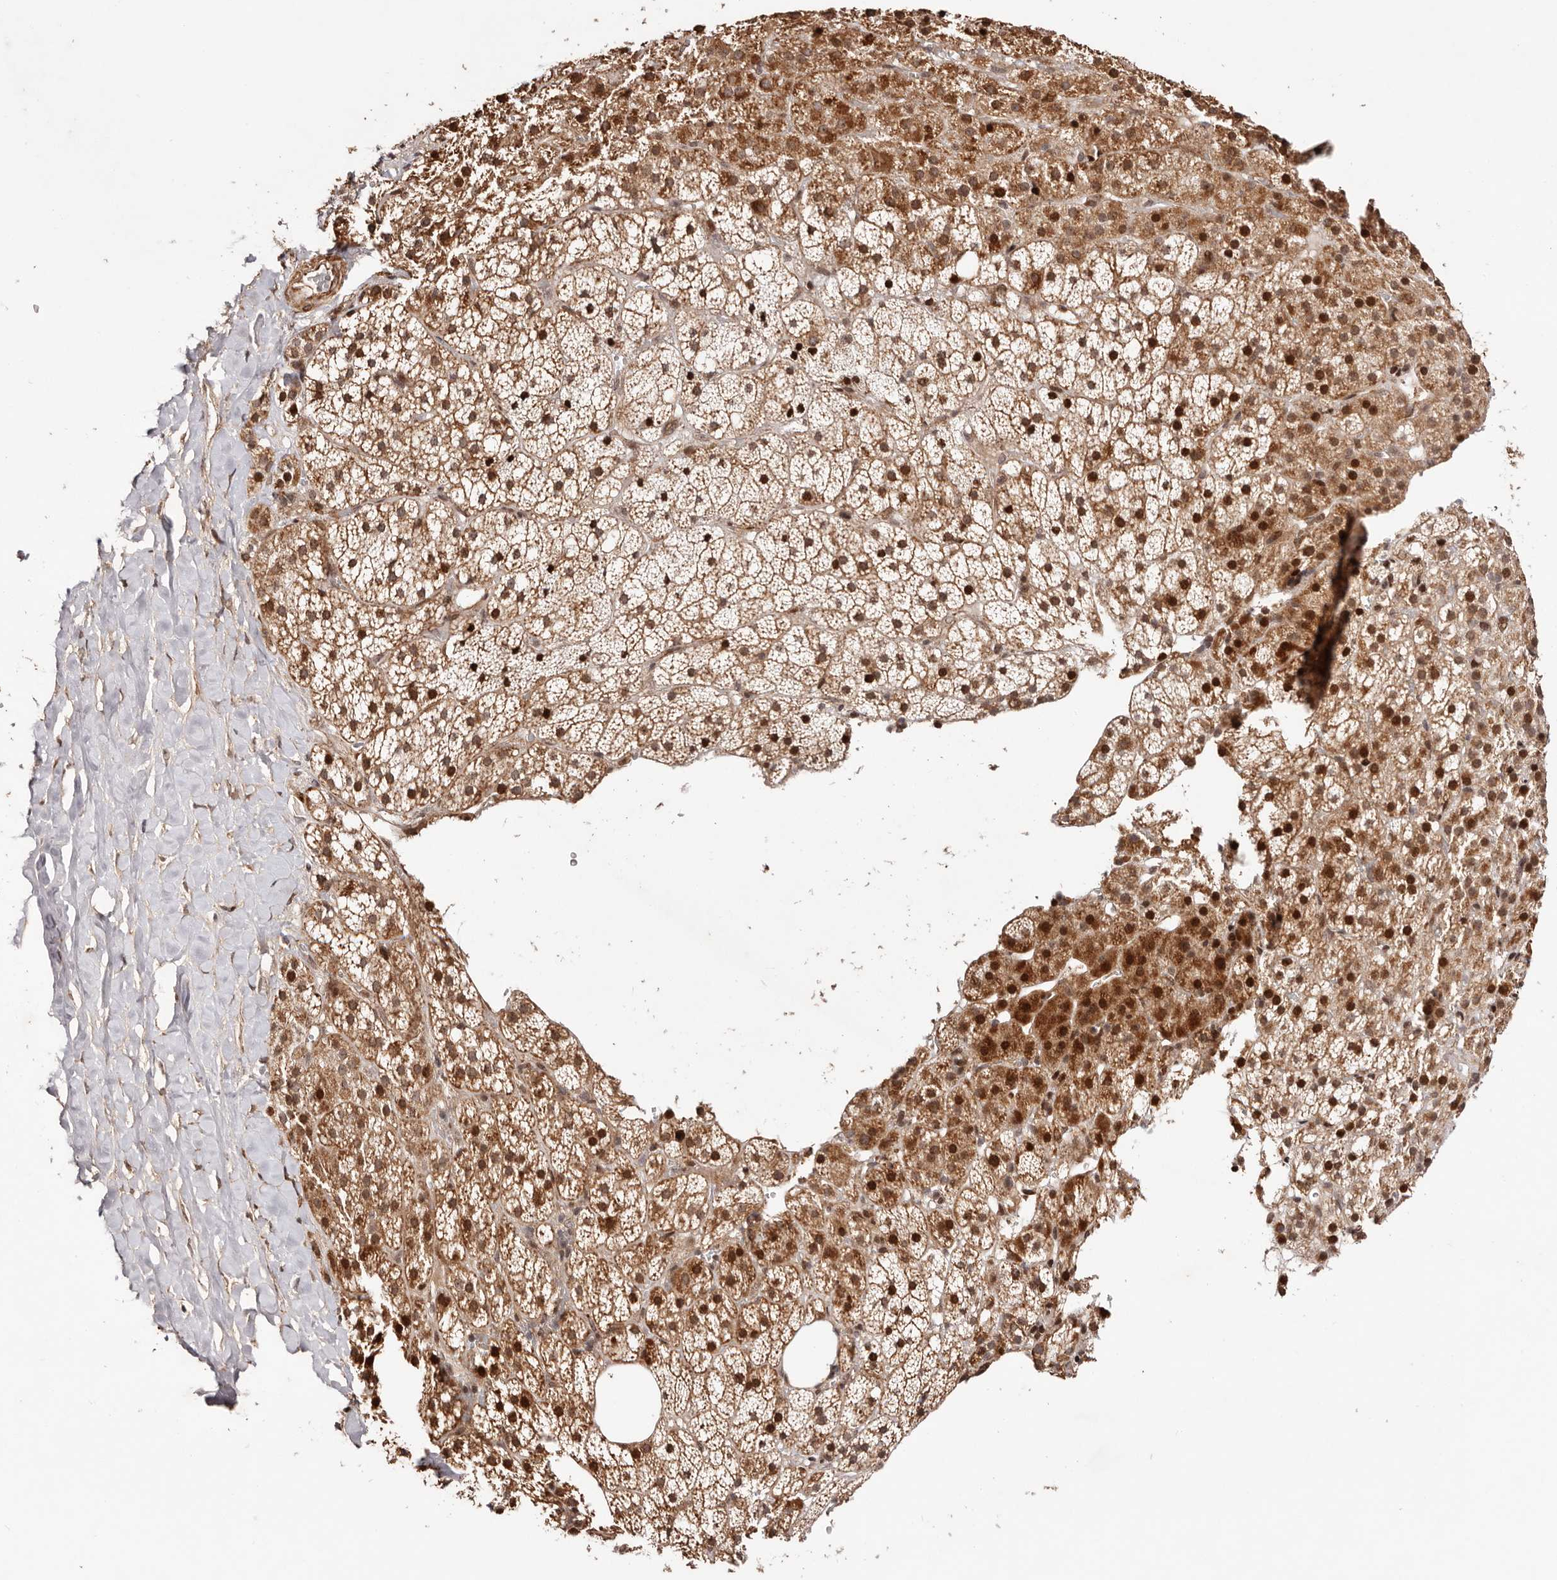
{"staining": {"intensity": "moderate", "quantity": ">75%", "location": "cytoplasmic/membranous,nuclear"}, "tissue": "adrenal gland", "cell_type": "Glandular cells", "image_type": "normal", "snomed": [{"axis": "morphology", "description": "Normal tissue, NOS"}, {"axis": "topography", "description": "Adrenal gland"}], "caption": "Approximately >75% of glandular cells in normal adrenal gland show moderate cytoplasmic/membranous,nuclear protein positivity as visualized by brown immunohistochemical staining.", "gene": "HIVEP3", "patient": {"sex": "female", "age": 59}}